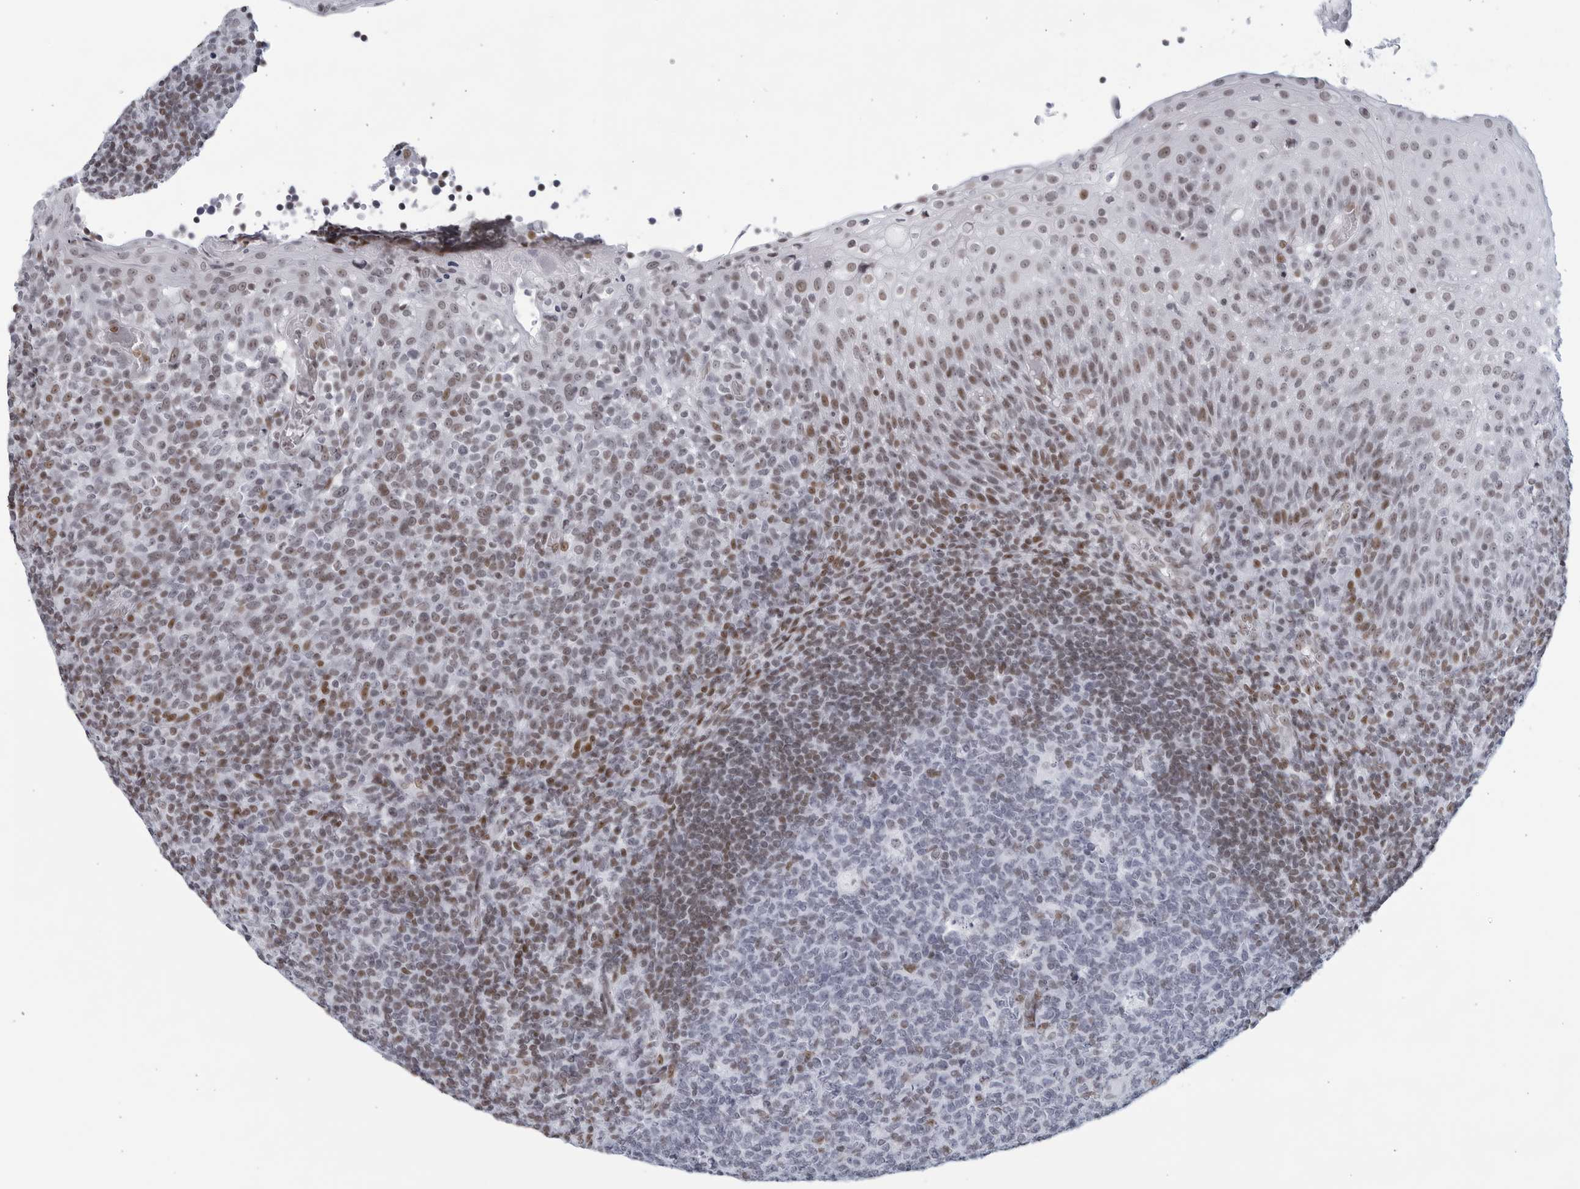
{"staining": {"intensity": "moderate", "quantity": "<25%", "location": "nuclear"}, "tissue": "tonsil", "cell_type": "Germinal center cells", "image_type": "normal", "snomed": [{"axis": "morphology", "description": "Normal tissue, NOS"}, {"axis": "topography", "description": "Tonsil"}], "caption": "IHC staining of normal tonsil, which reveals low levels of moderate nuclear staining in approximately <25% of germinal center cells indicating moderate nuclear protein expression. The staining was performed using DAB (3,3'-diaminobenzidine) (brown) for protein detection and nuclei were counterstained in hematoxylin (blue).", "gene": "HP1BP3", "patient": {"sex": "female", "age": 19}}